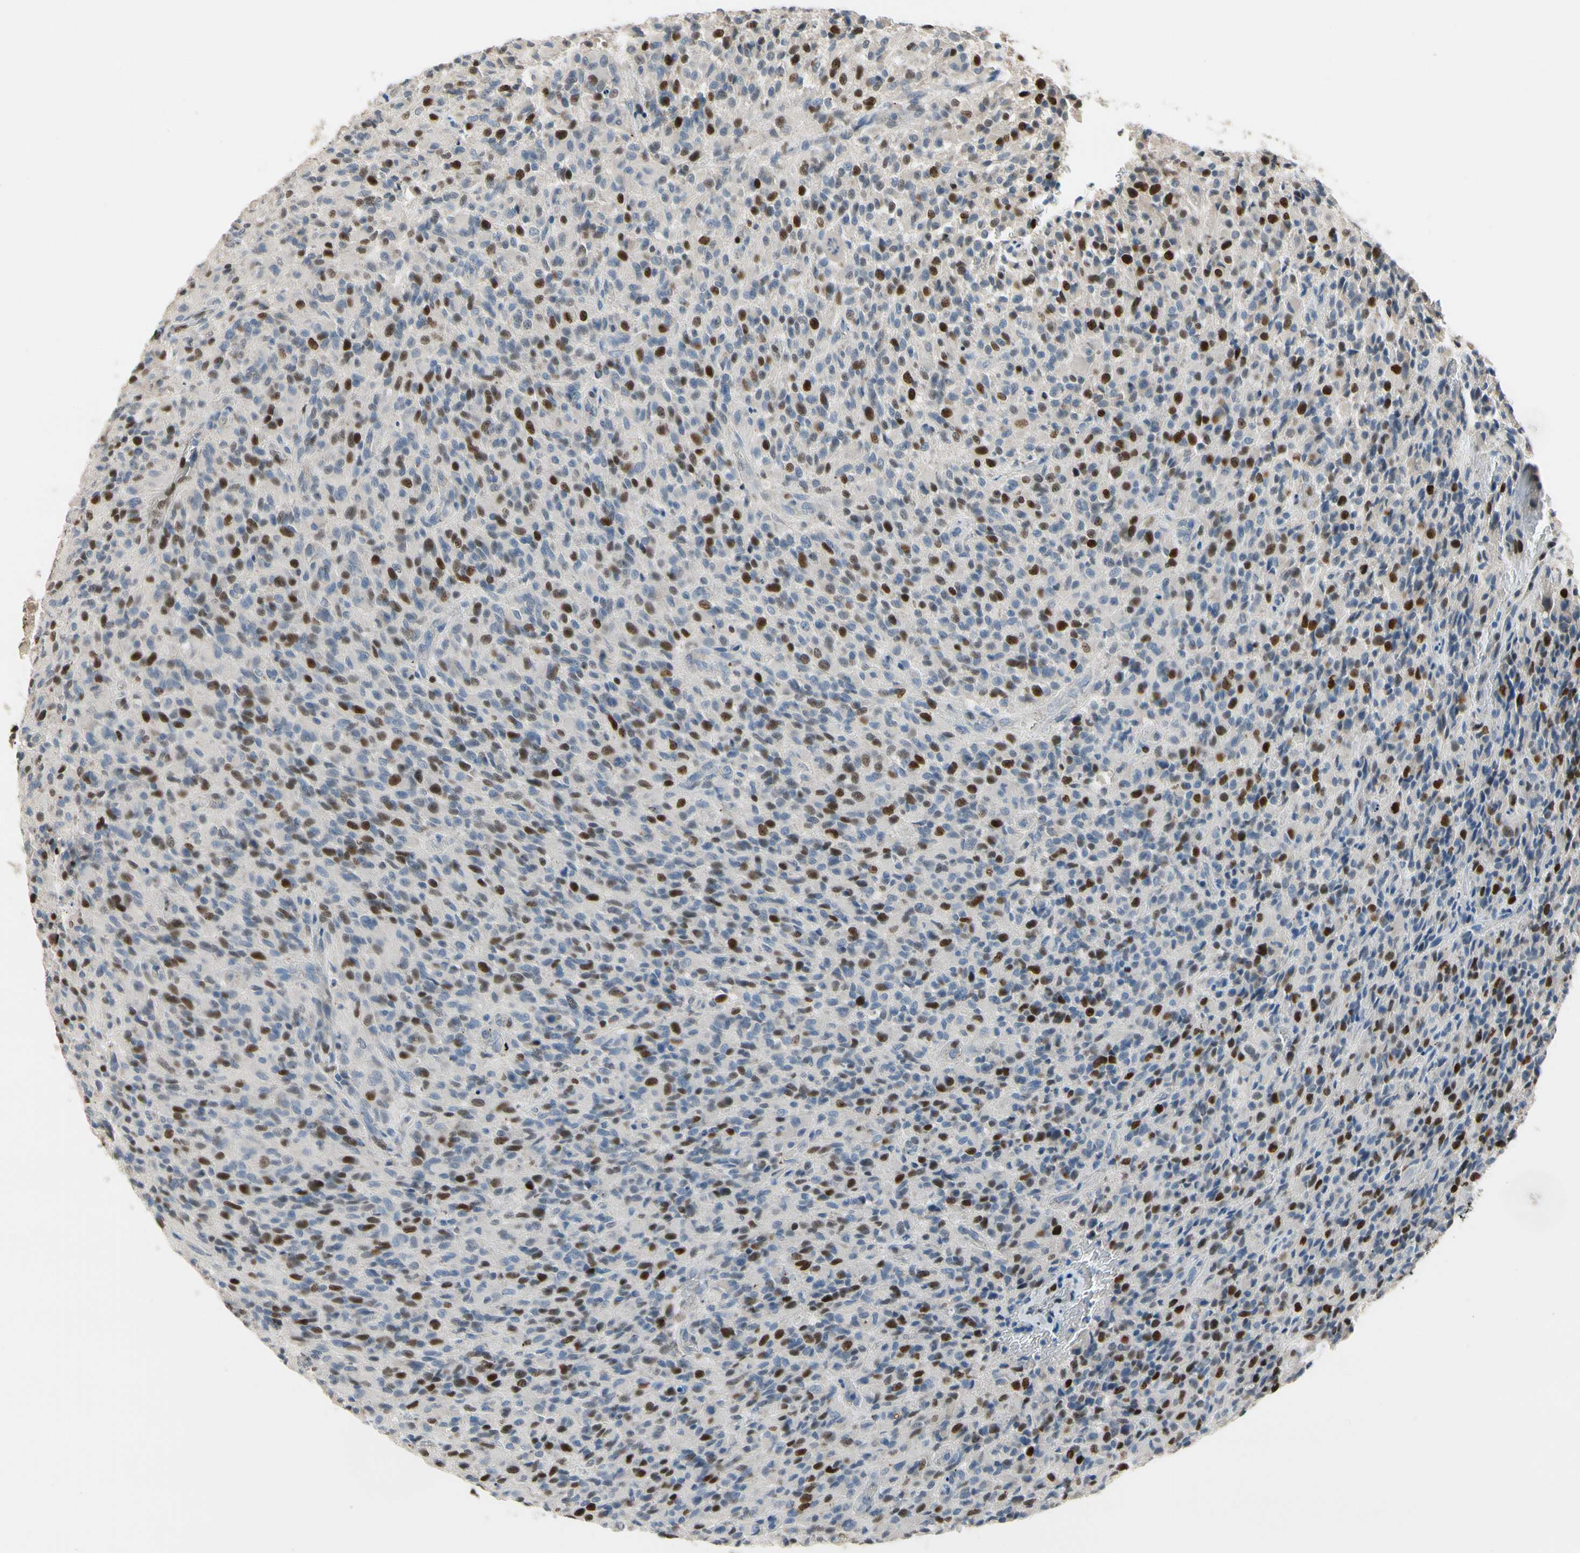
{"staining": {"intensity": "strong", "quantity": "<25%", "location": "nuclear"}, "tissue": "glioma", "cell_type": "Tumor cells", "image_type": "cancer", "snomed": [{"axis": "morphology", "description": "Glioma, malignant, High grade"}, {"axis": "topography", "description": "Brain"}], "caption": "A histopathology image of malignant glioma (high-grade) stained for a protein shows strong nuclear brown staining in tumor cells.", "gene": "ZKSCAN4", "patient": {"sex": "male", "age": 71}}